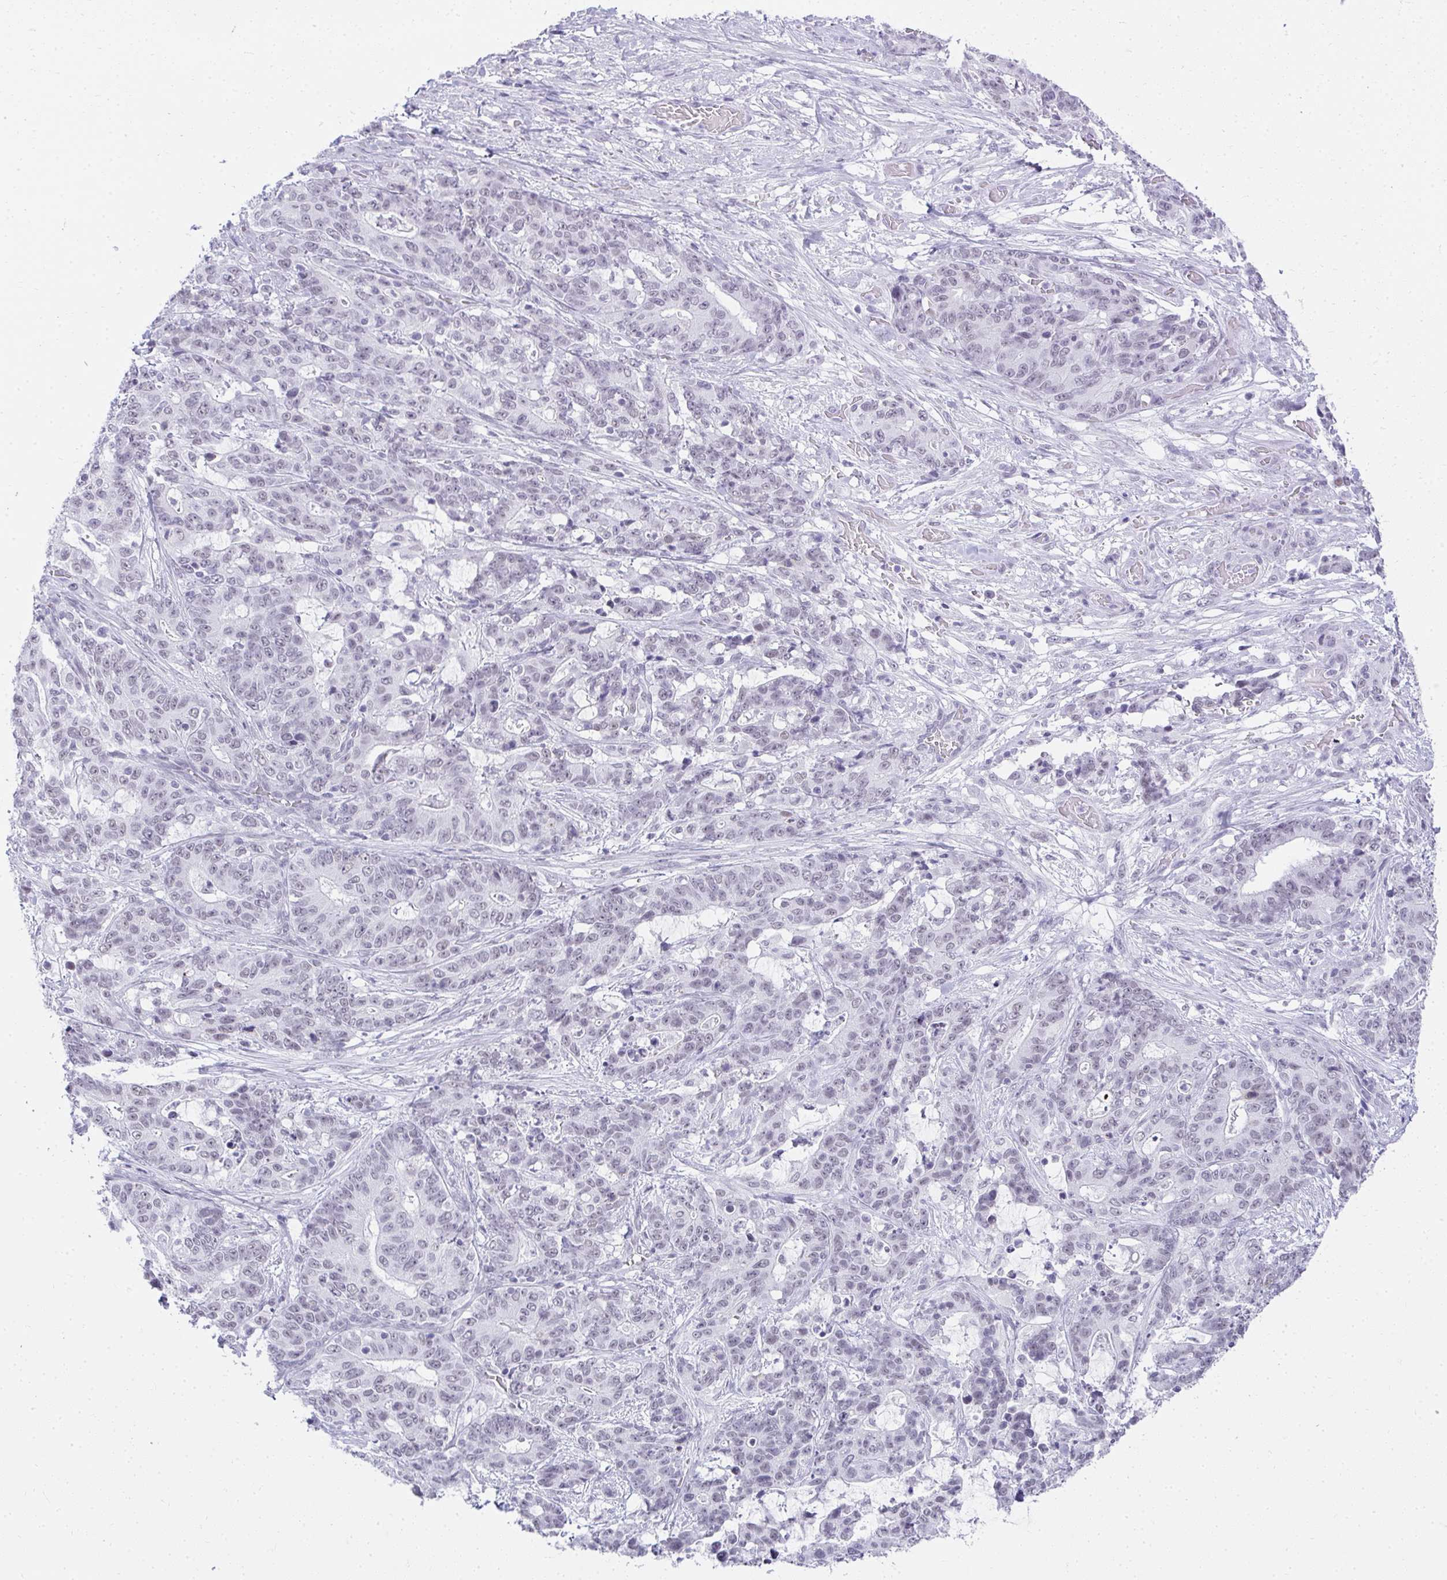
{"staining": {"intensity": "weak", "quantity": "<25%", "location": "nuclear"}, "tissue": "stomach cancer", "cell_type": "Tumor cells", "image_type": "cancer", "snomed": [{"axis": "morphology", "description": "Normal tissue, NOS"}, {"axis": "morphology", "description": "Adenocarcinoma, NOS"}, {"axis": "topography", "description": "Stomach"}], "caption": "Adenocarcinoma (stomach) stained for a protein using IHC exhibits no positivity tumor cells.", "gene": "PLA2G1B", "patient": {"sex": "female", "age": 64}}